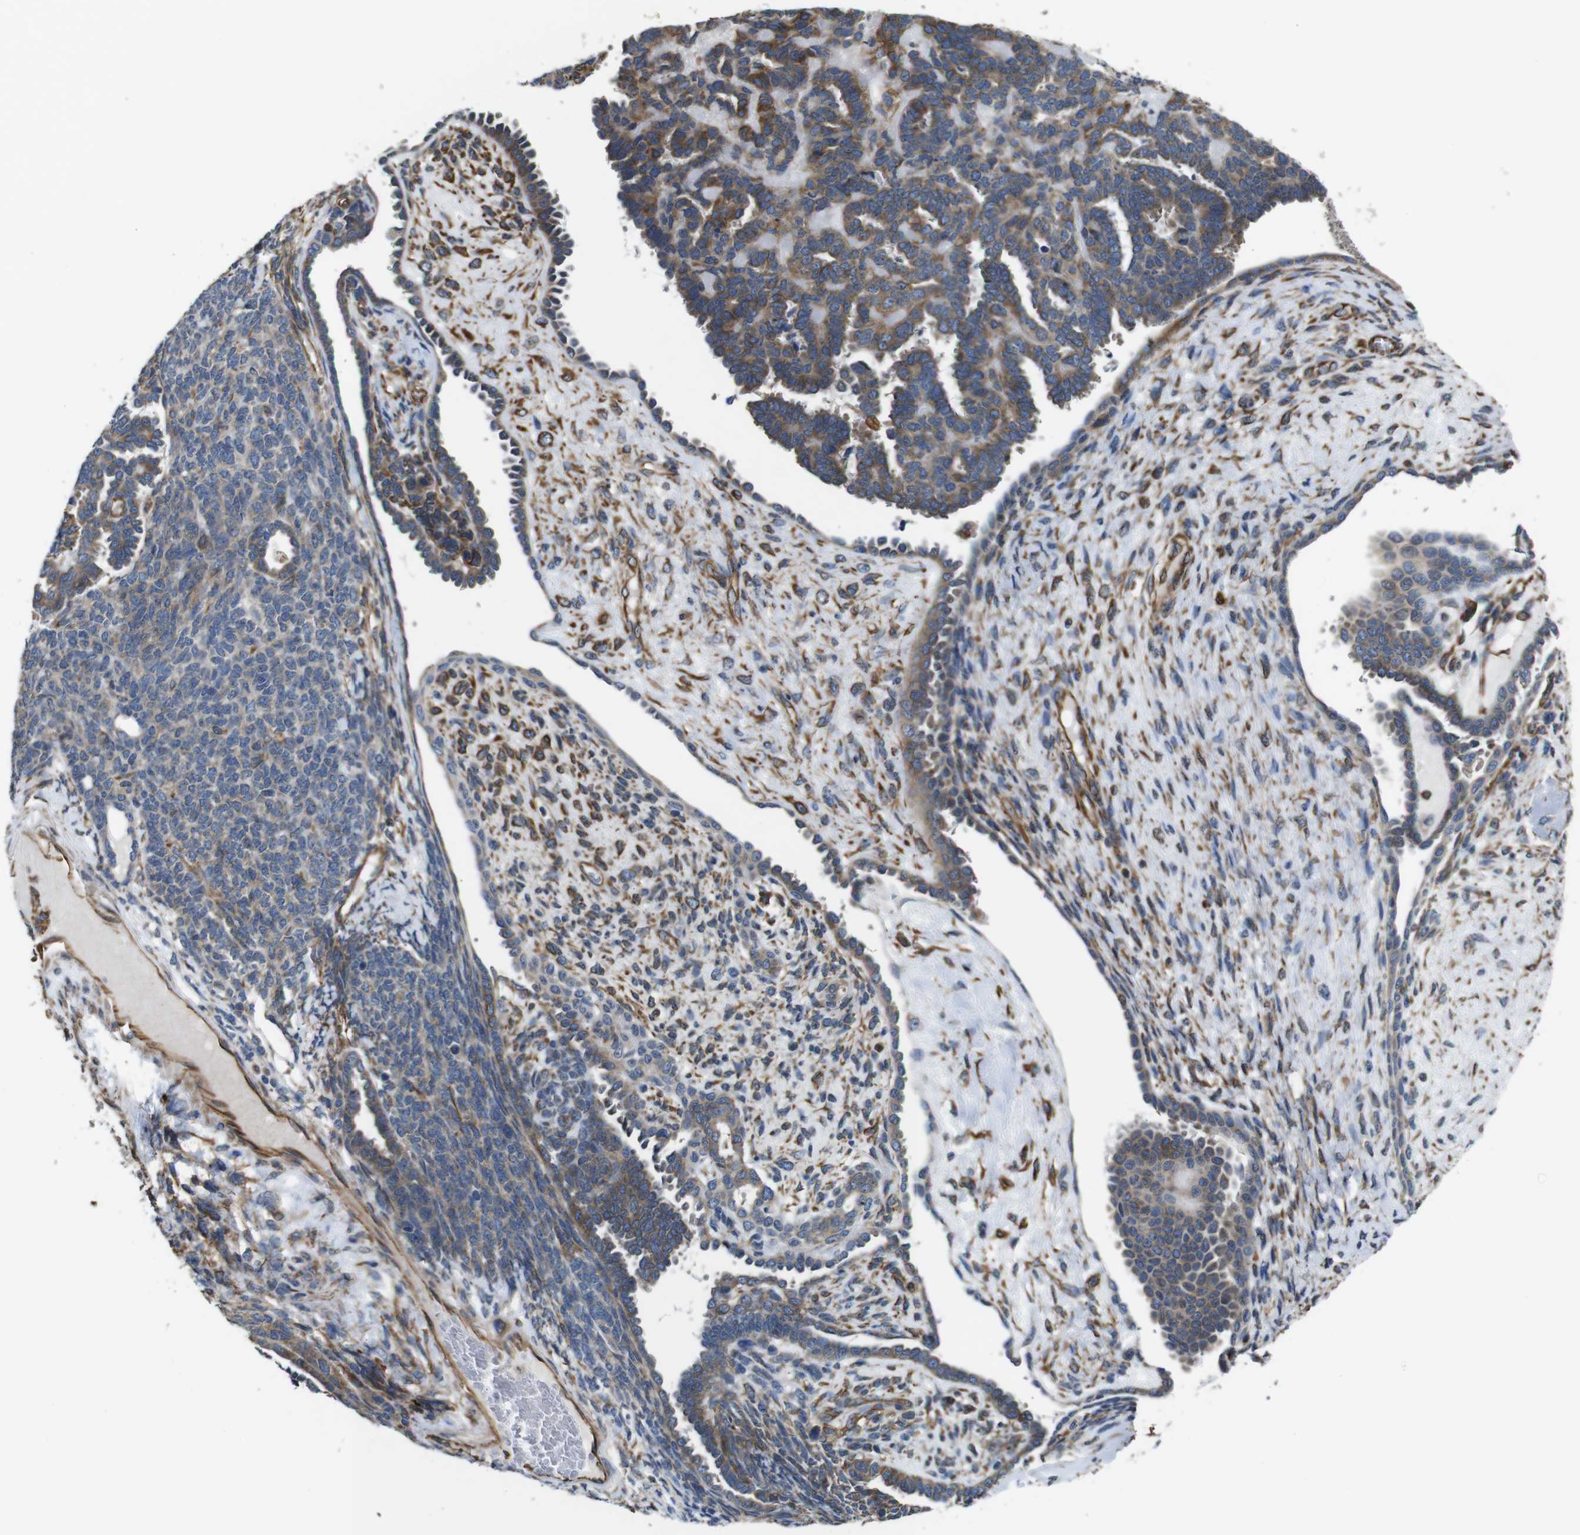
{"staining": {"intensity": "moderate", "quantity": ">75%", "location": "cytoplasmic/membranous"}, "tissue": "endometrial cancer", "cell_type": "Tumor cells", "image_type": "cancer", "snomed": [{"axis": "morphology", "description": "Neoplasm, malignant, NOS"}, {"axis": "topography", "description": "Endometrium"}], "caption": "High-magnification brightfield microscopy of endometrial cancer (malignant neoplasm) stained with DAB (brown) and counterstained with hematoxylin (blue). tumor cells exhibit moderate cytoplasmic/membranous positivity is appreciated in about>75% of cells.", "gene": "POMK", "patient": {"sex": "female", "age": 74}}